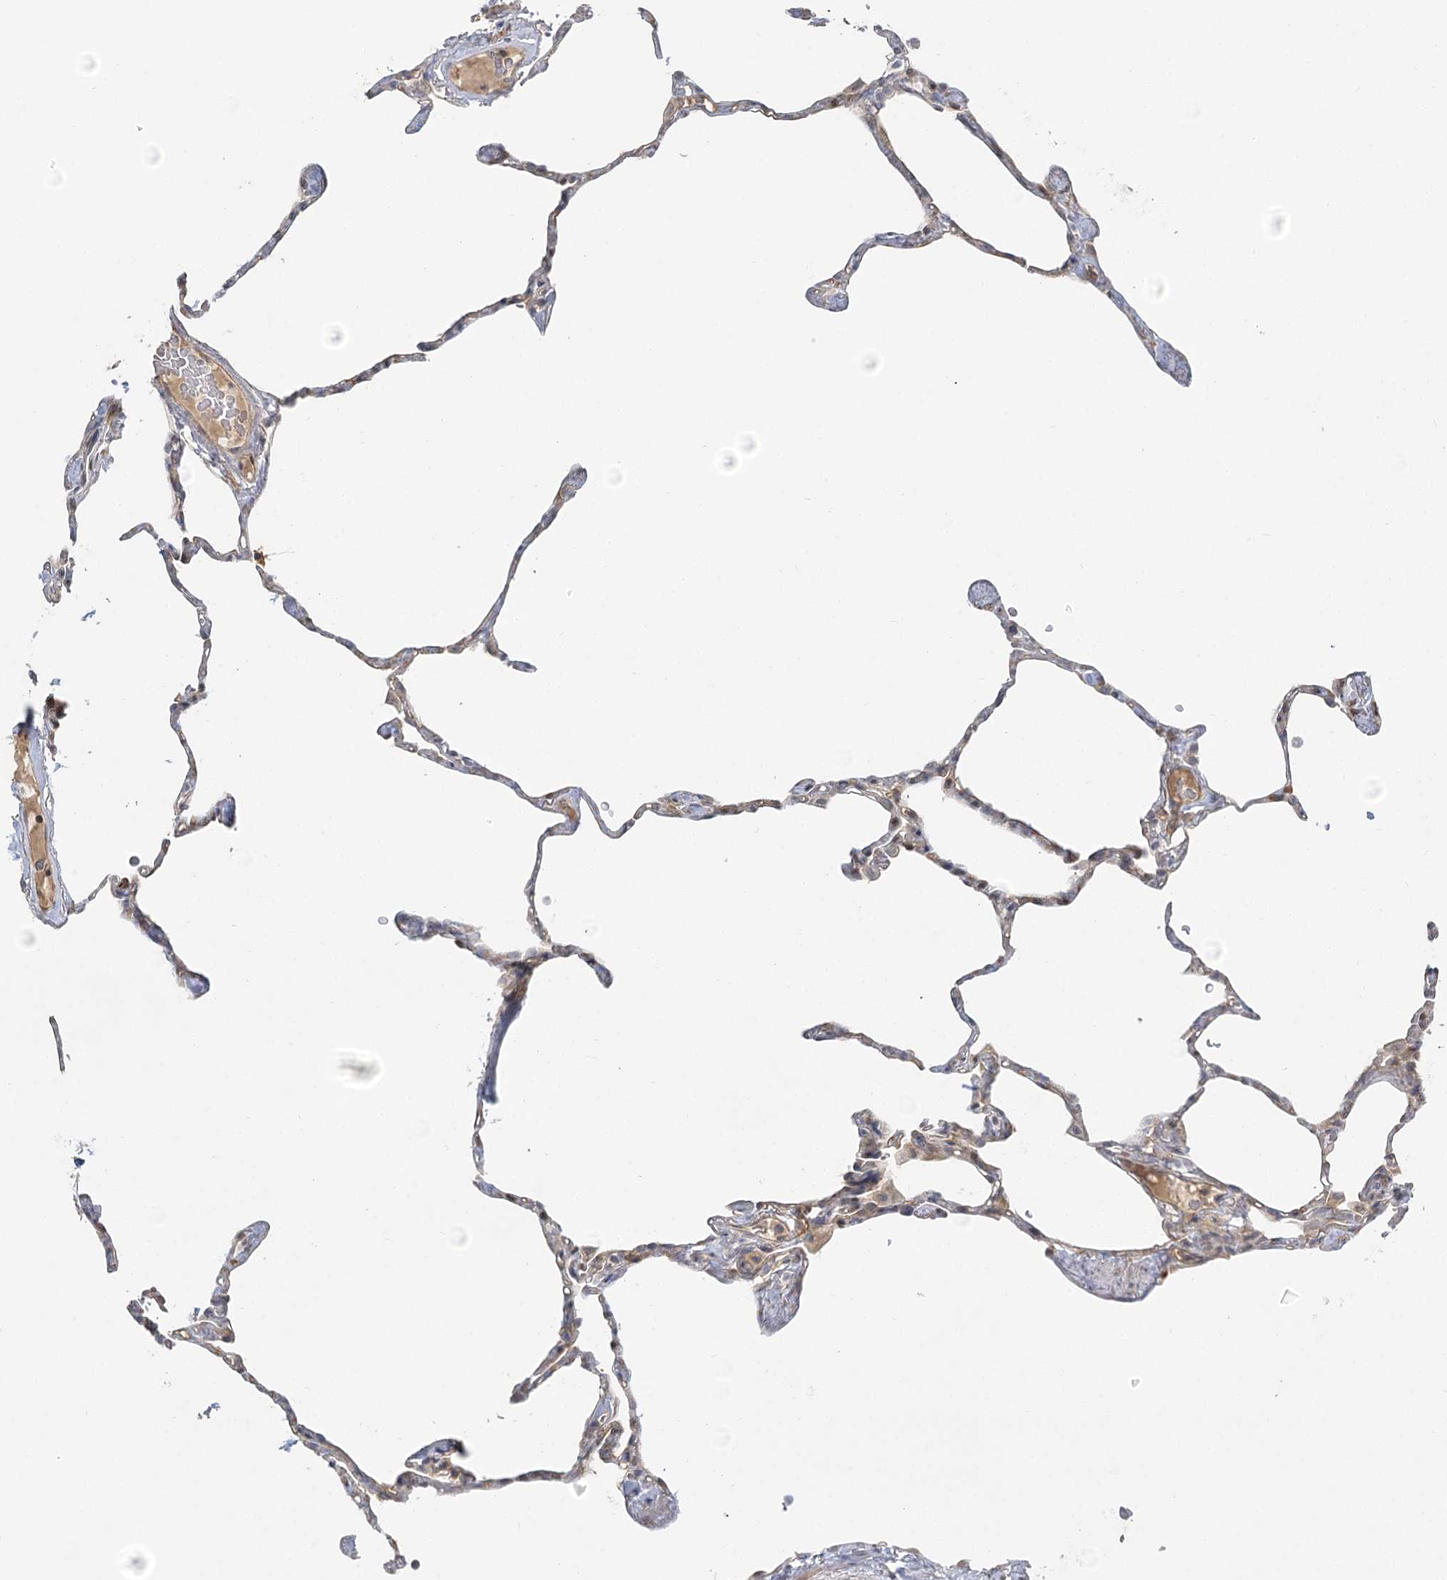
{"staining": {"intensity": "weak", "quantity": "25%-75%", "location": "cytoplasmic/membranous"}, "tissue": "lung", "cell_type": "Alveolar cells", "image_type": "normal", "snomed": [{"axis": "morphology", "description": "Normal tissue, NOS"}, {"axis": "topography", "description": "Lung"}], "caption": "Benign lung was stained to show a protein in brown. There is low levels of weak cytoplasmic/membranous positivity in about 25%-75% of alveolar cells.", "gene": "GUCY2C", "patient": {"sex": "male", "age": 65}}